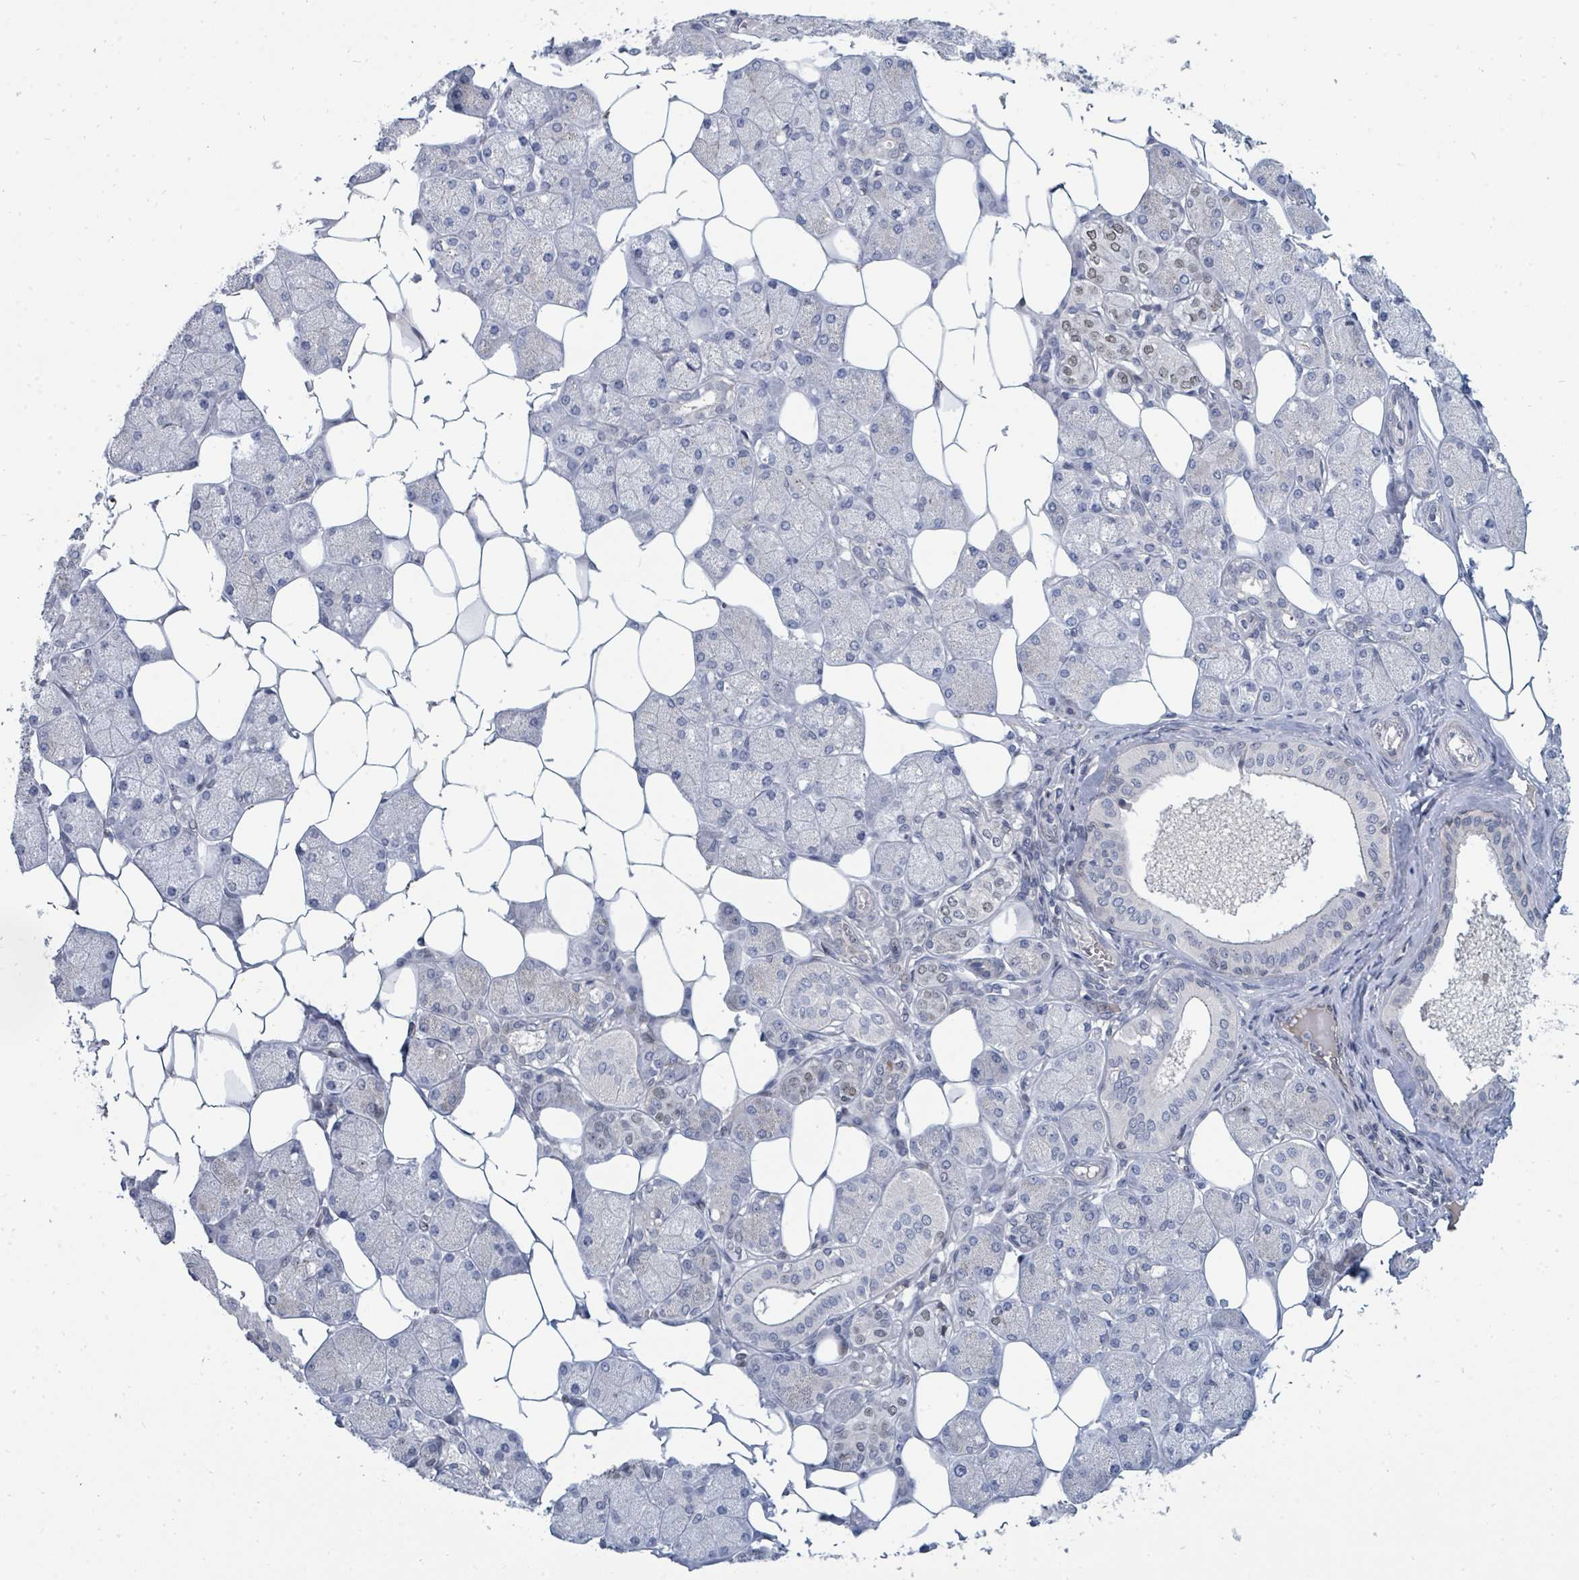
{"staining": {"intensity": "strong", "quantity": "25%-75%", "location": "nuclear"}, "tissue": "salivary gland", "cell_type": "Glandular cells", "image_type": "normal", "snomed": [{"axis": "morphology", "description": "Squamous cell carcinoma, NOS"}, {"axis": "topography", "description": "Skin"}, {"axis": "topography", "description": "Head-Neck"}], "caption": "Immunohistochemistry image of benign salivary gland: human salivary gland stained using immunohistochemistry (IHC) exhibits high levels of strong protein expression localized specifically in the nuclear of glandular cells, appearing as a nuclear brown color.", "gene": "SUMO2", "patient": {"sex": "male", "age": 80}}